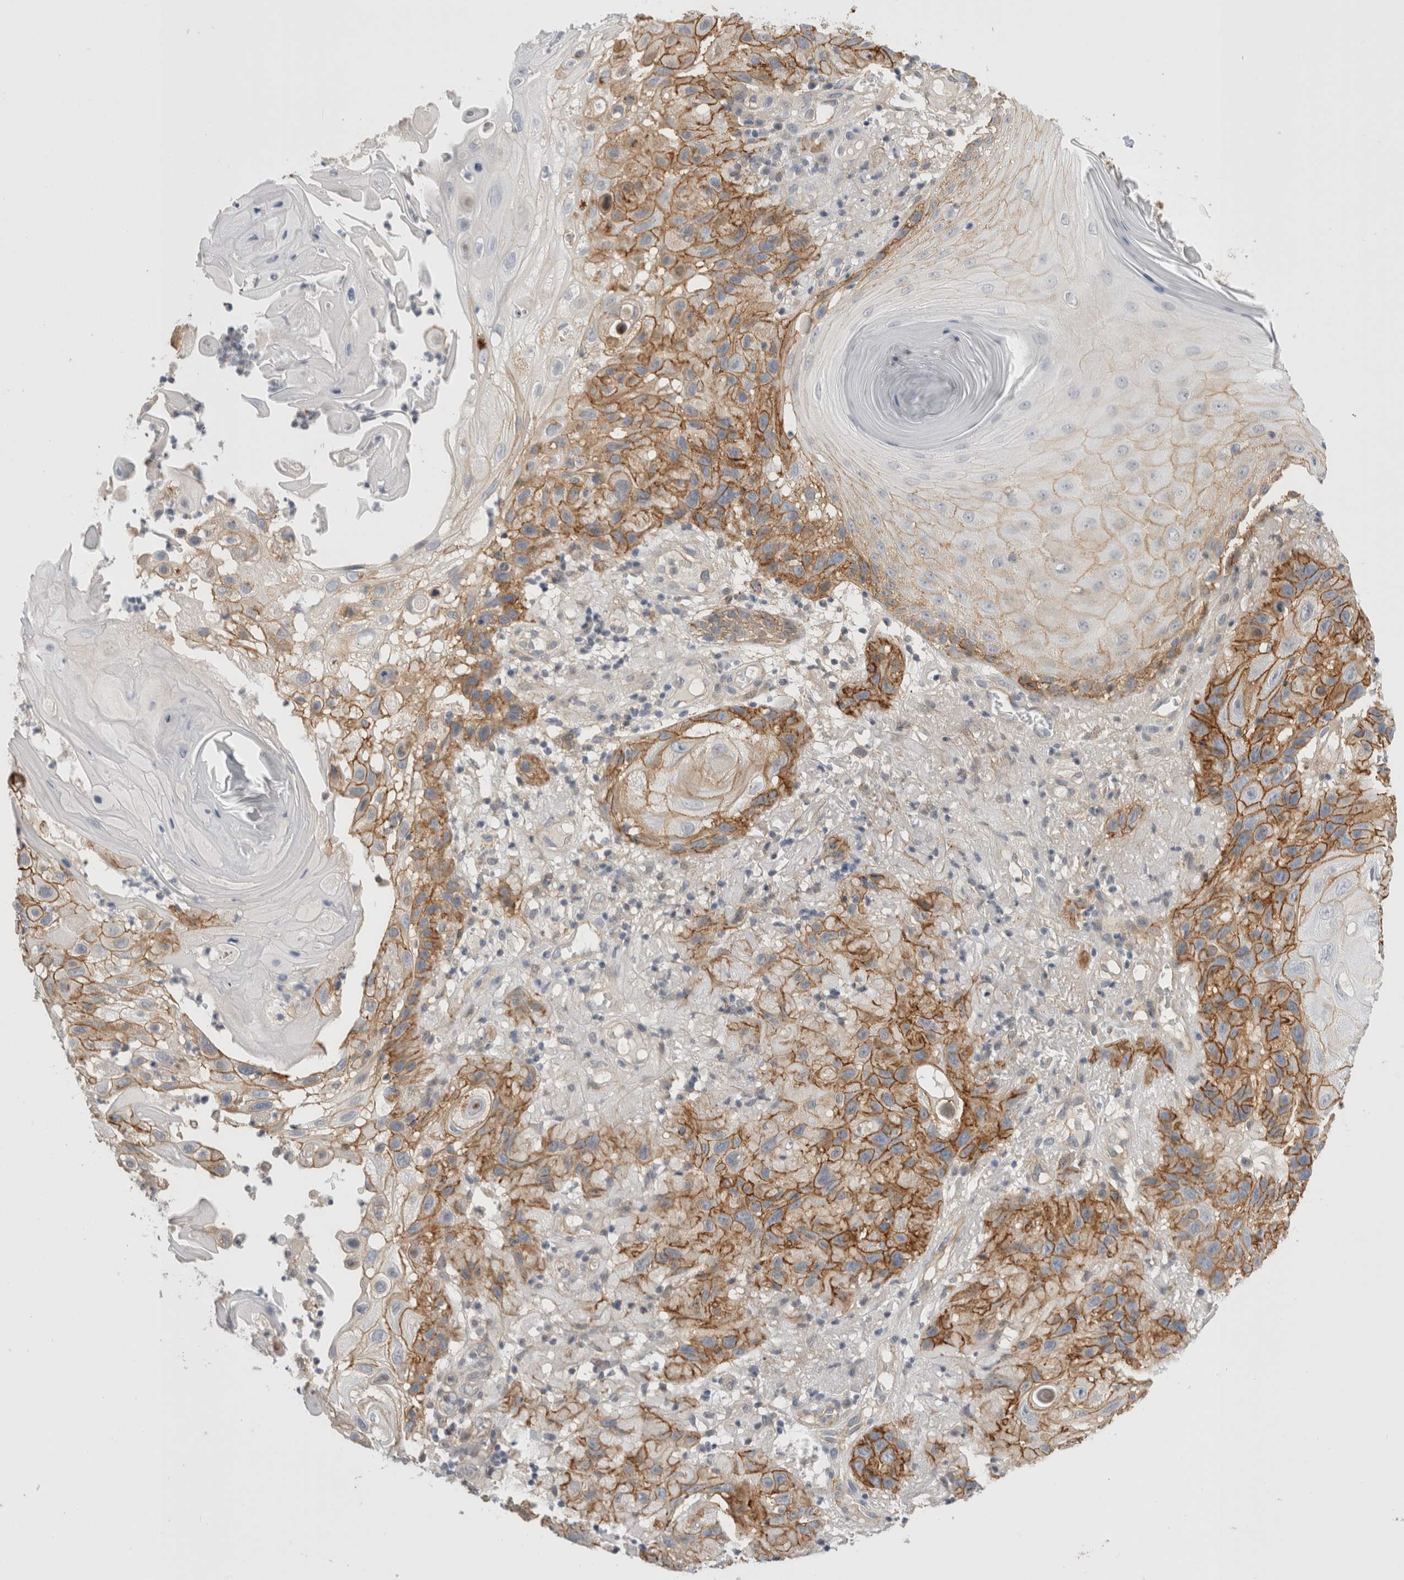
{"staining": {"intensity": "moderate", "quantity": ">75%", "location": "cytoplasmic/membranous"}, "tissue": "skin cancer", "cell_type": "Tumor cells", "image_type": "cancer", "snomed": [{"axis": "morphology", "description": "Normal tissue, NOS"}, {"axis": "morphology", "description": "Squamous cell carcinoma, NOS"}, {"axis": "topography", "description": "Skin"}], "caption": "Immunohistochemistry of human skin squamous cell carcinoma shows medium levels of moderate cytoplasmic/membranous staining in approximately >75% of tumor cells. (Stains: DAB (3,3'-diaminobenzidine) in brown, nuclei in blue, Microscopy: brightfield microscopy at high magnification).", "gene": "VANGL1", "patient": {"sex": "female", "age": 96}}